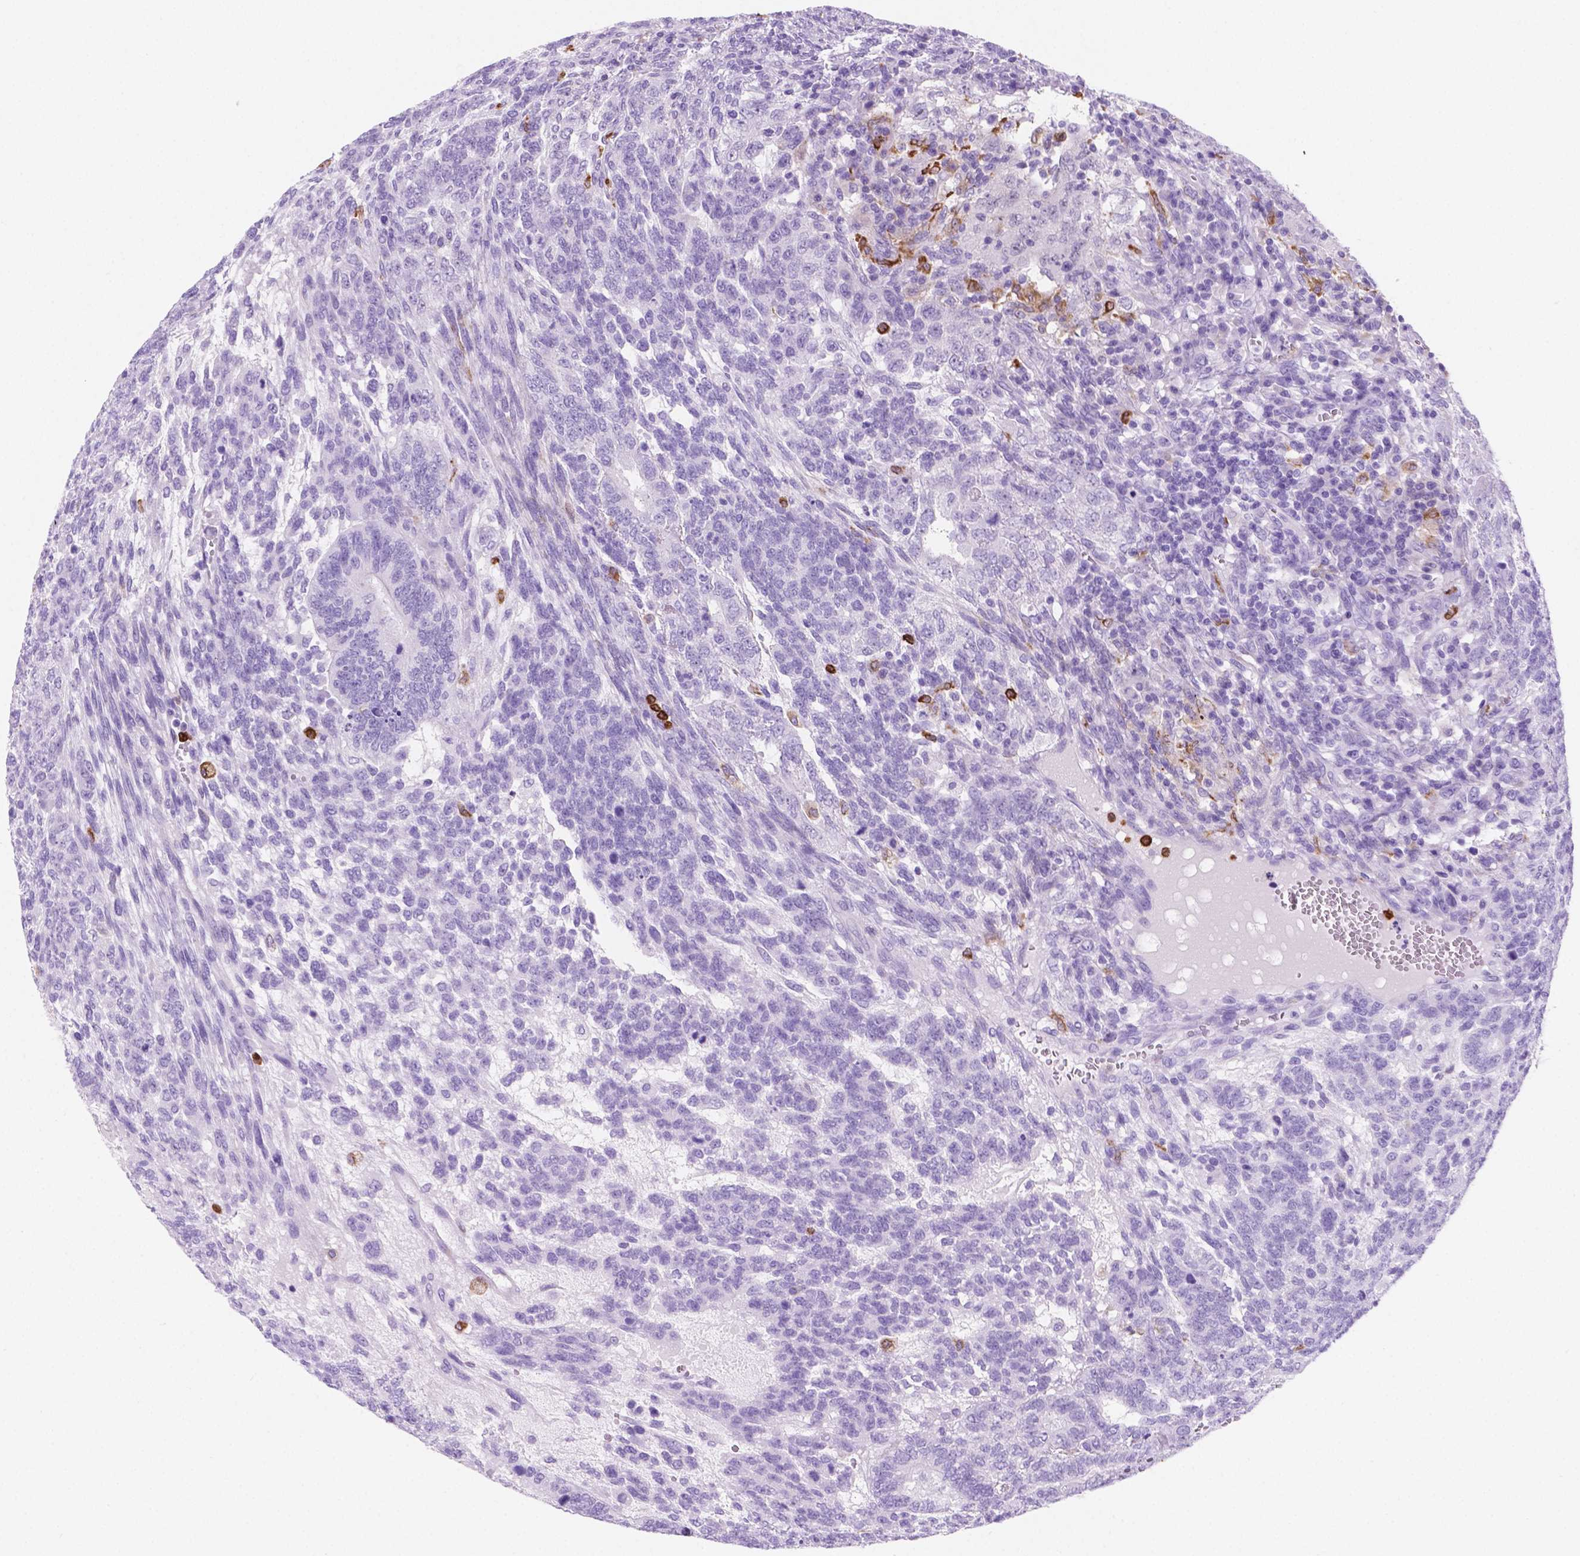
{"staining": {"intensity": "negative", "quantity": "none", "location": "none"}, "tissue": "testis cancer", "cell_type": "Tumor cells", "image_type": "cancer", "snomed": [{"axis": "morphology", "description": "Normal tissue, NOS"}, {"axis": "morphology", "description": "Carcinoma, Embryonal, NOS"}, {"axis": "topography", "description": "Testis"}, {"axis": "topography", "description": "Epididymis"}], "caption": "High power microscopy image of an IHC photomicrograph of testis cancer, revealing no significant staining in tumor cells.", "gene": "MACF1", "patient": {"sex": "male", "age": 23}}